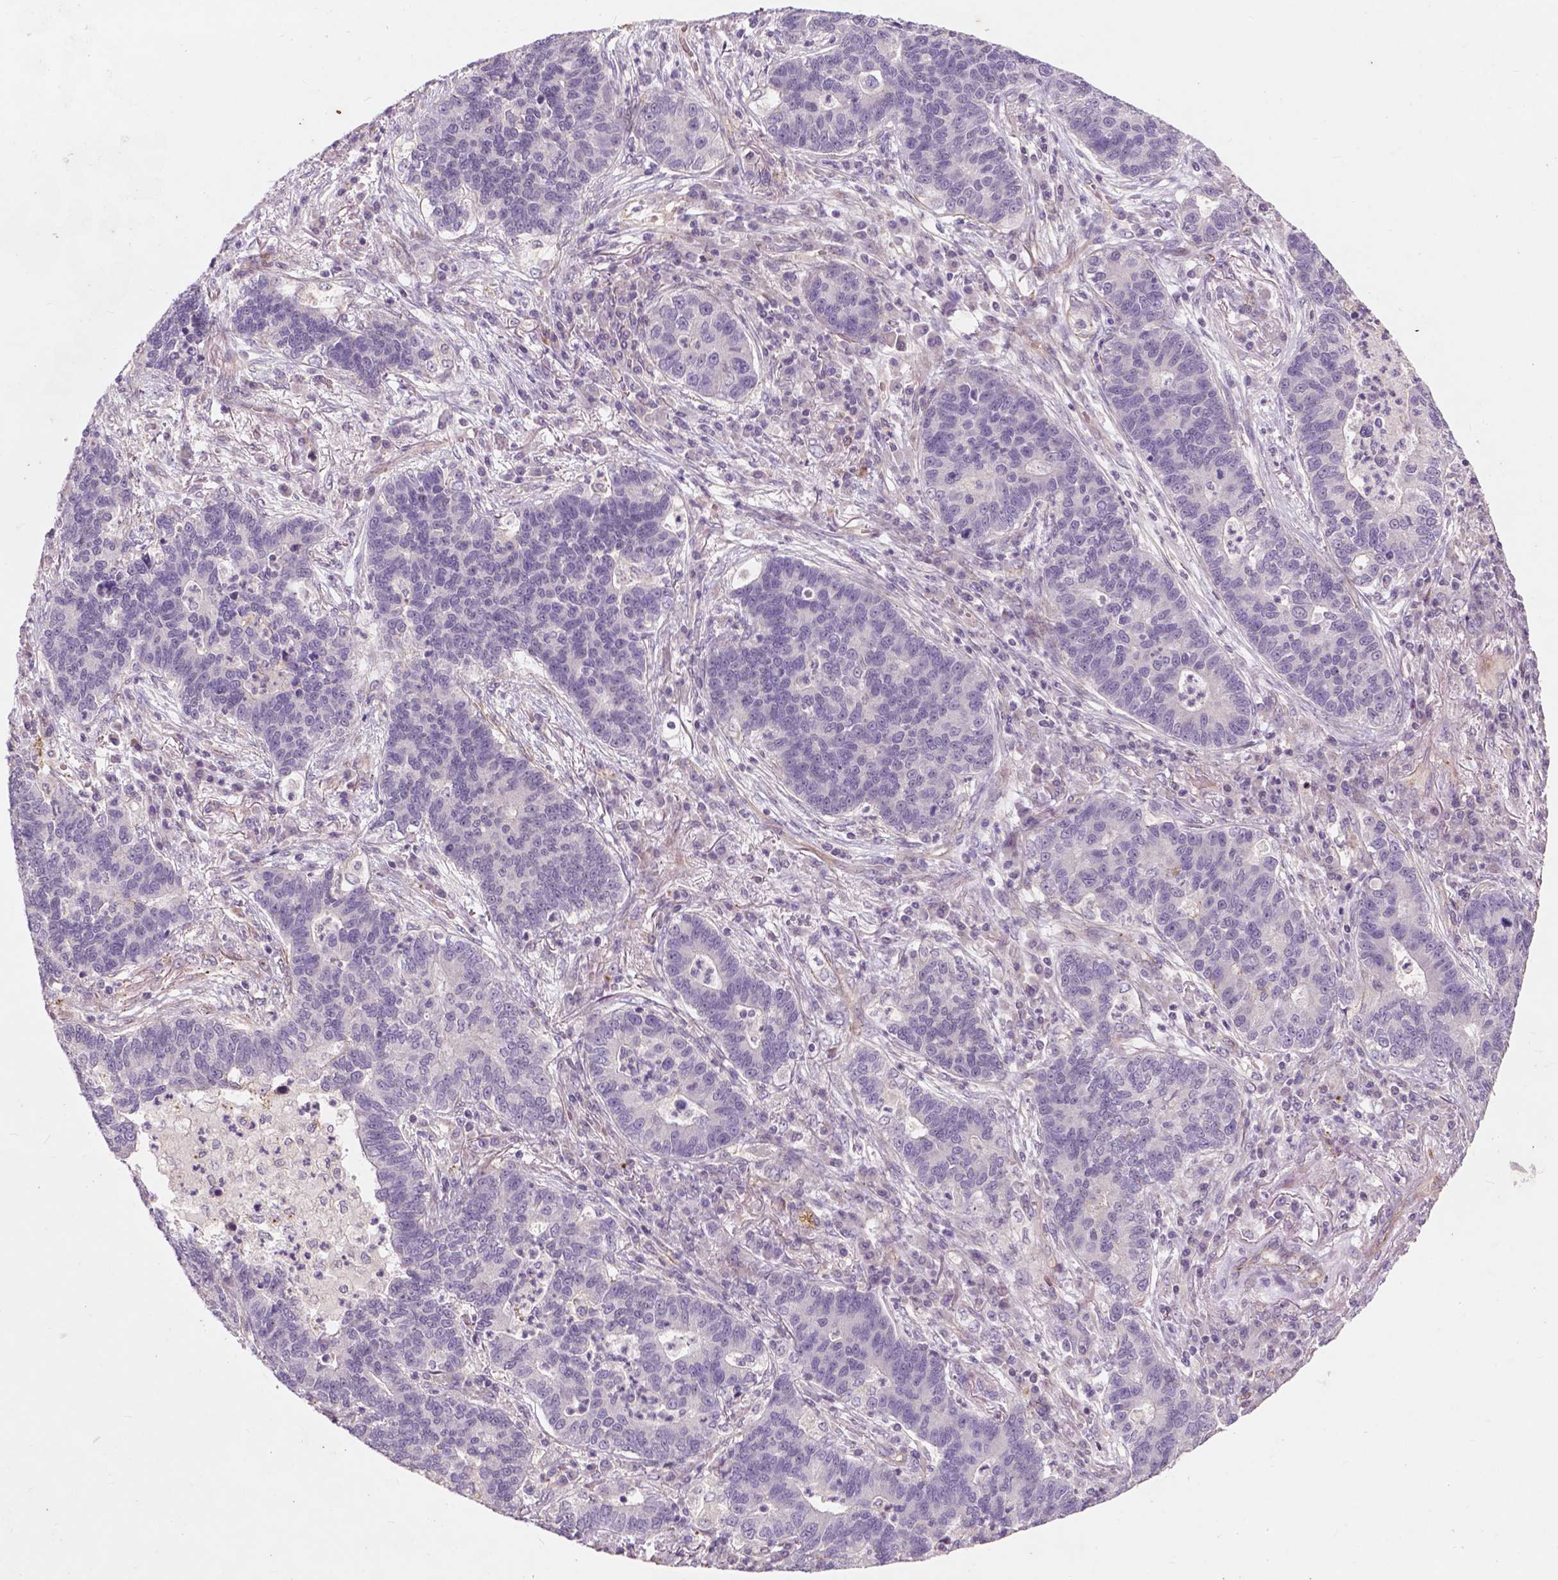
{"staining": {"intensity": "negative", "quantity": "none", "location": "none"}, "tissue": "lung cancer", "cell_type": "Tumor cells", "image_type": "cancer", "snomed": [{"axis": "morphology", "description": "Adenocarcinoma, NOS"}, {"axis": "topography", "description": "Lung"}], "caption": "An IHC photomicrograph of lung cancer is shown. There is no staining in tumor cells of lung cancer.", "gene": "RFPL4B", "patient": {"sex": "female", "age": 57}}